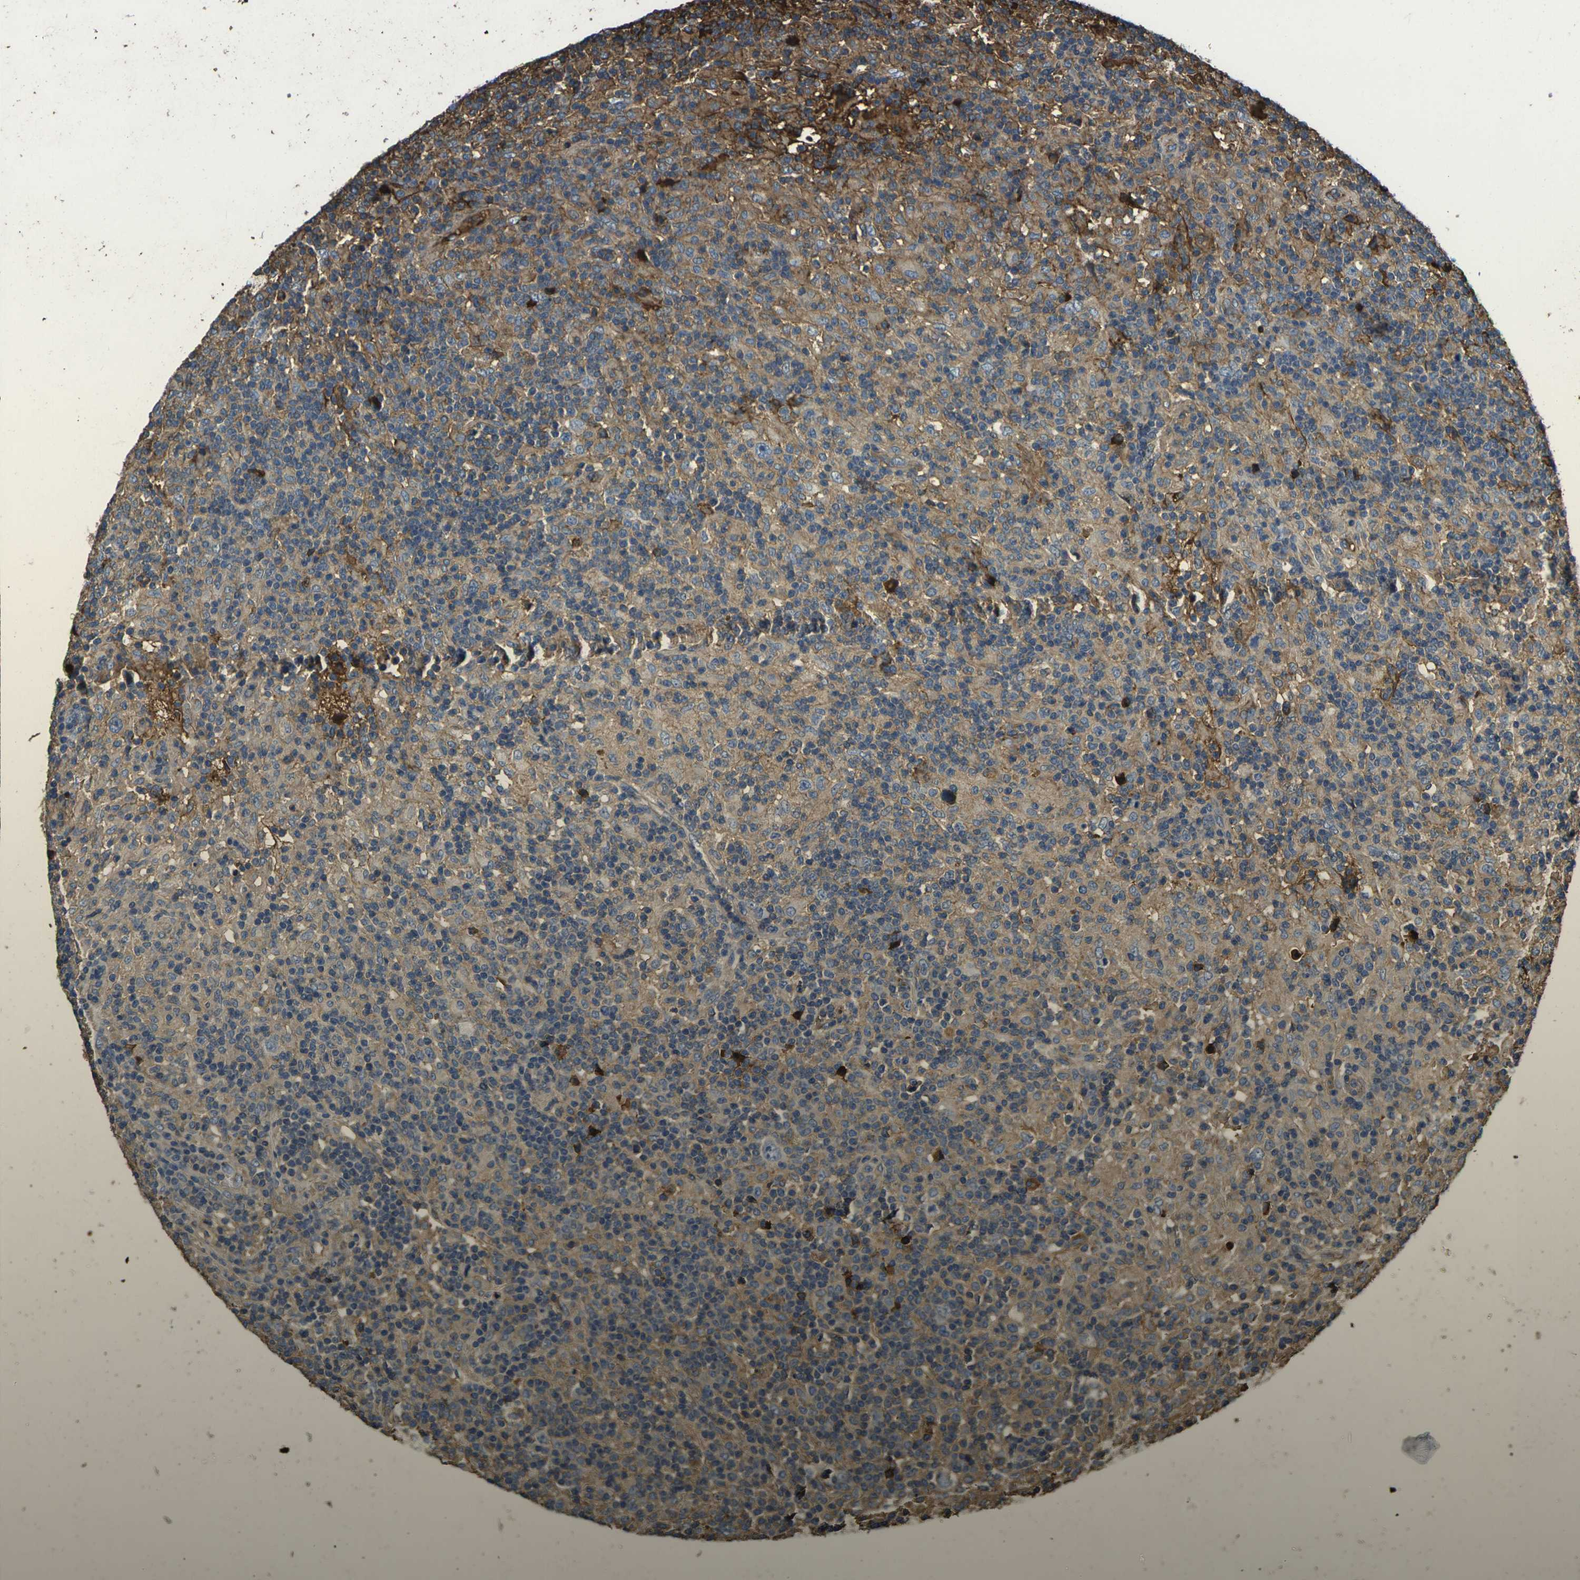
{"staining": {"intensity": "negative", "quantity": "none", "location": "none"}, "tissue": "lymphoma", "cell_type": "Tumor cells", "image_type": "cancer", "snomed": [{"axis": "morphology", "description": "Hodgkin's disease, NOS"}, {"axis": "topography", "description": "Lymph node"}], "caption": "DAB (3,3'-diaminobenzidine) immunohistochemical staining of lymphoma demonstrates no significant expression in tumor cells.", "gene": "HSPG2", "patient": {"sex": "male", "age": 70}}